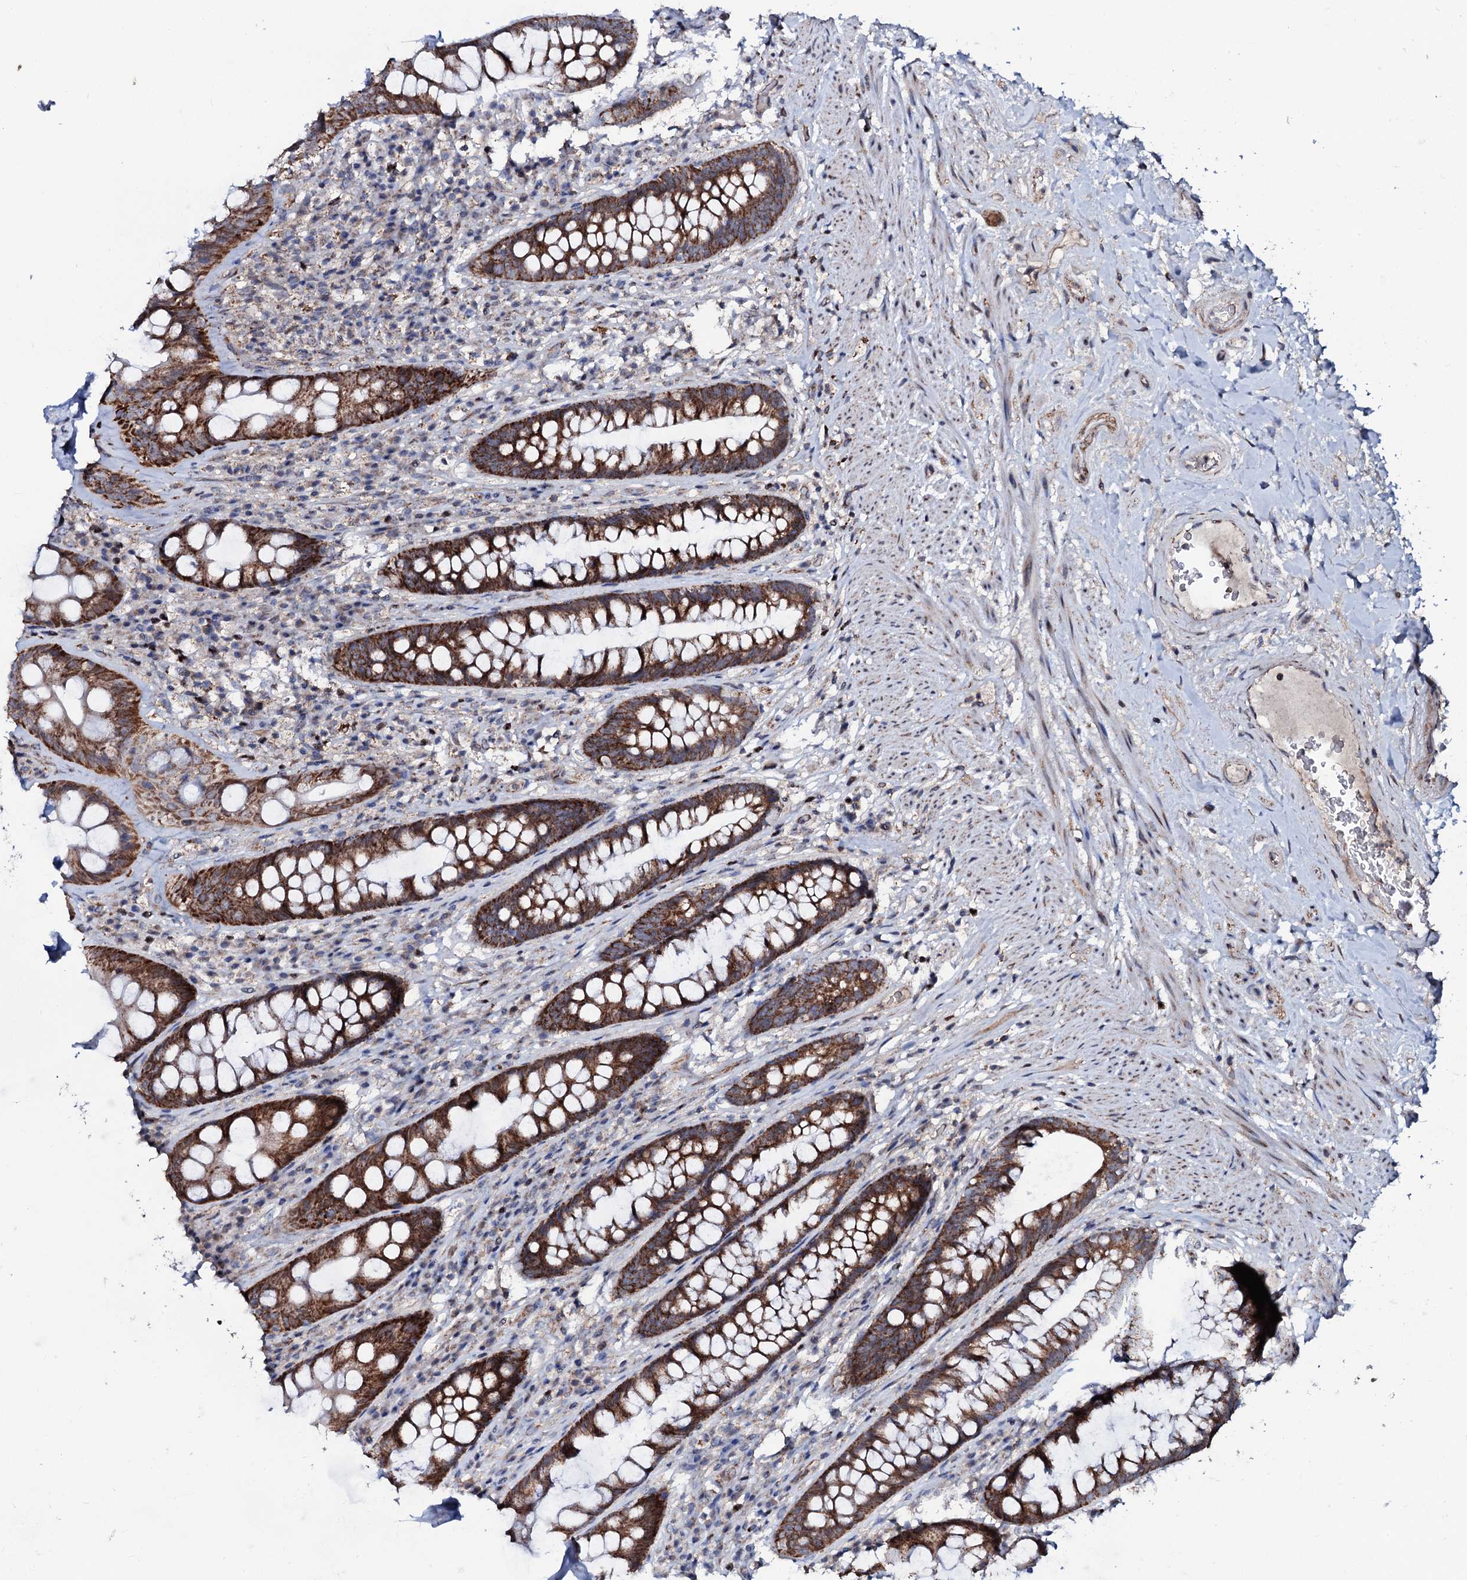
{"staining": {"intensity": "strong", "quantity": ">75%", "location": "cytoplasmic/membranous"}, "tissue": "rectum", "cell_type": "Glandular cells", "image_type": "normal", "snomed": [{"axis": "morphology", "description": "Normal tissue, NOS"}, {"axis": "topography", "description": "Rectum"}], "caption": "Immunohistochemical staining of benign human rectum demonstrates strong cytoplasmic/membranous protein positivity in about >75% of glandular cells.", "gene": "PPP1R3D", "patient": {"sex": "male", "age": 74}}